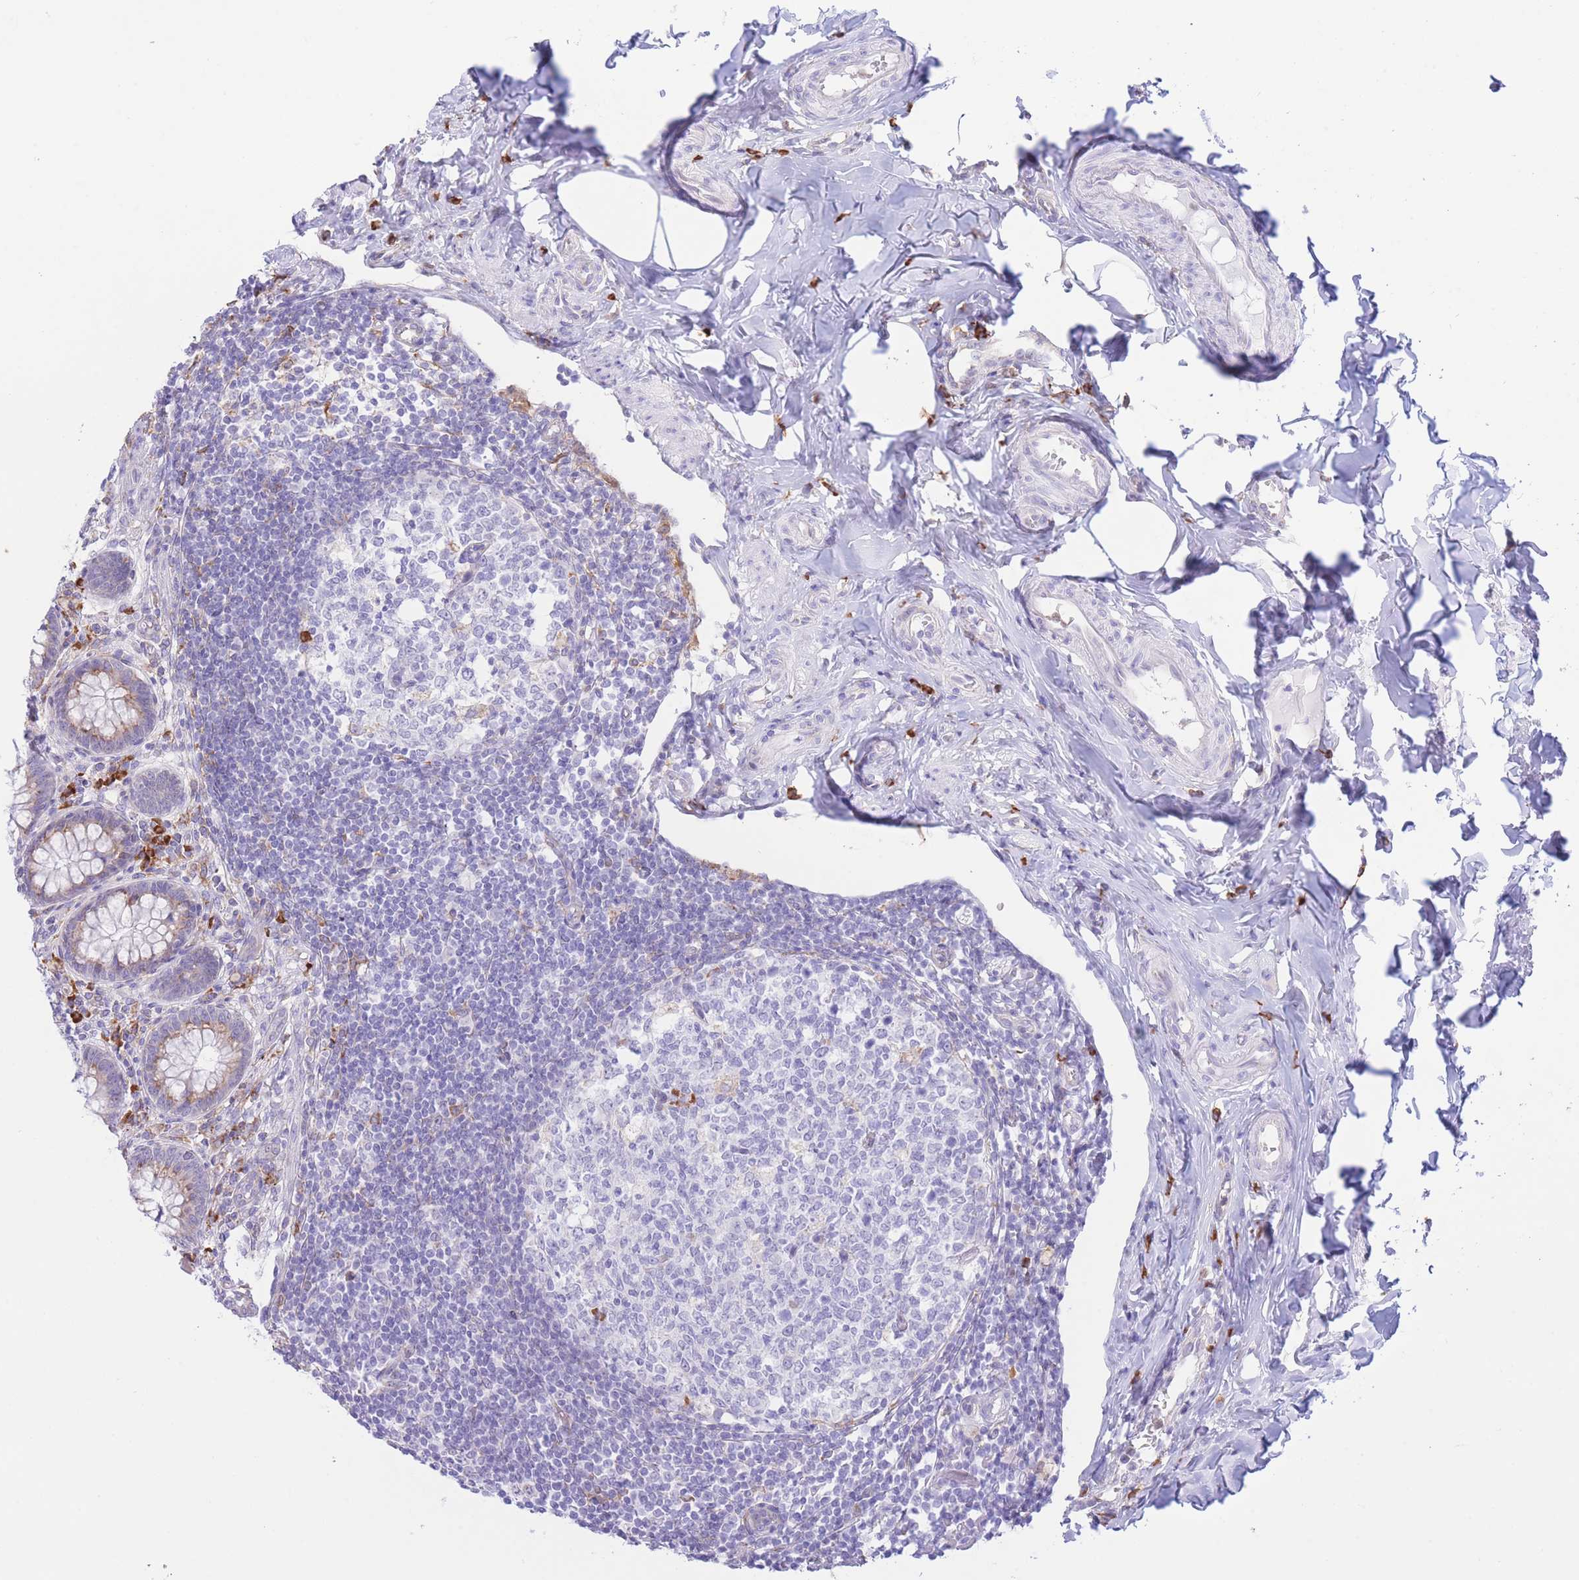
{"staining": {"intensity": "moderate", "quantity": "25%-75%", "location": "cytoplasmic/membranous"}, "tissue": "appendix", "cell_type": "Glandular cells", "image_type": "normal", "snomed": [{"axis": "morphology", "description": "Normal tissue, NOS"}, {"axis": "topography", "description": "Appendix"}], "caption": "Appendix stained with DAB (3,3'-diaminobenzidine) immunohistochemistry shows medium levels of moderate cytoplasmic/membranous positivity in approximately 25%-75% of glandular cells.", "gene": "MYDGF", "patient": {"sex": "female", "age": 33}}